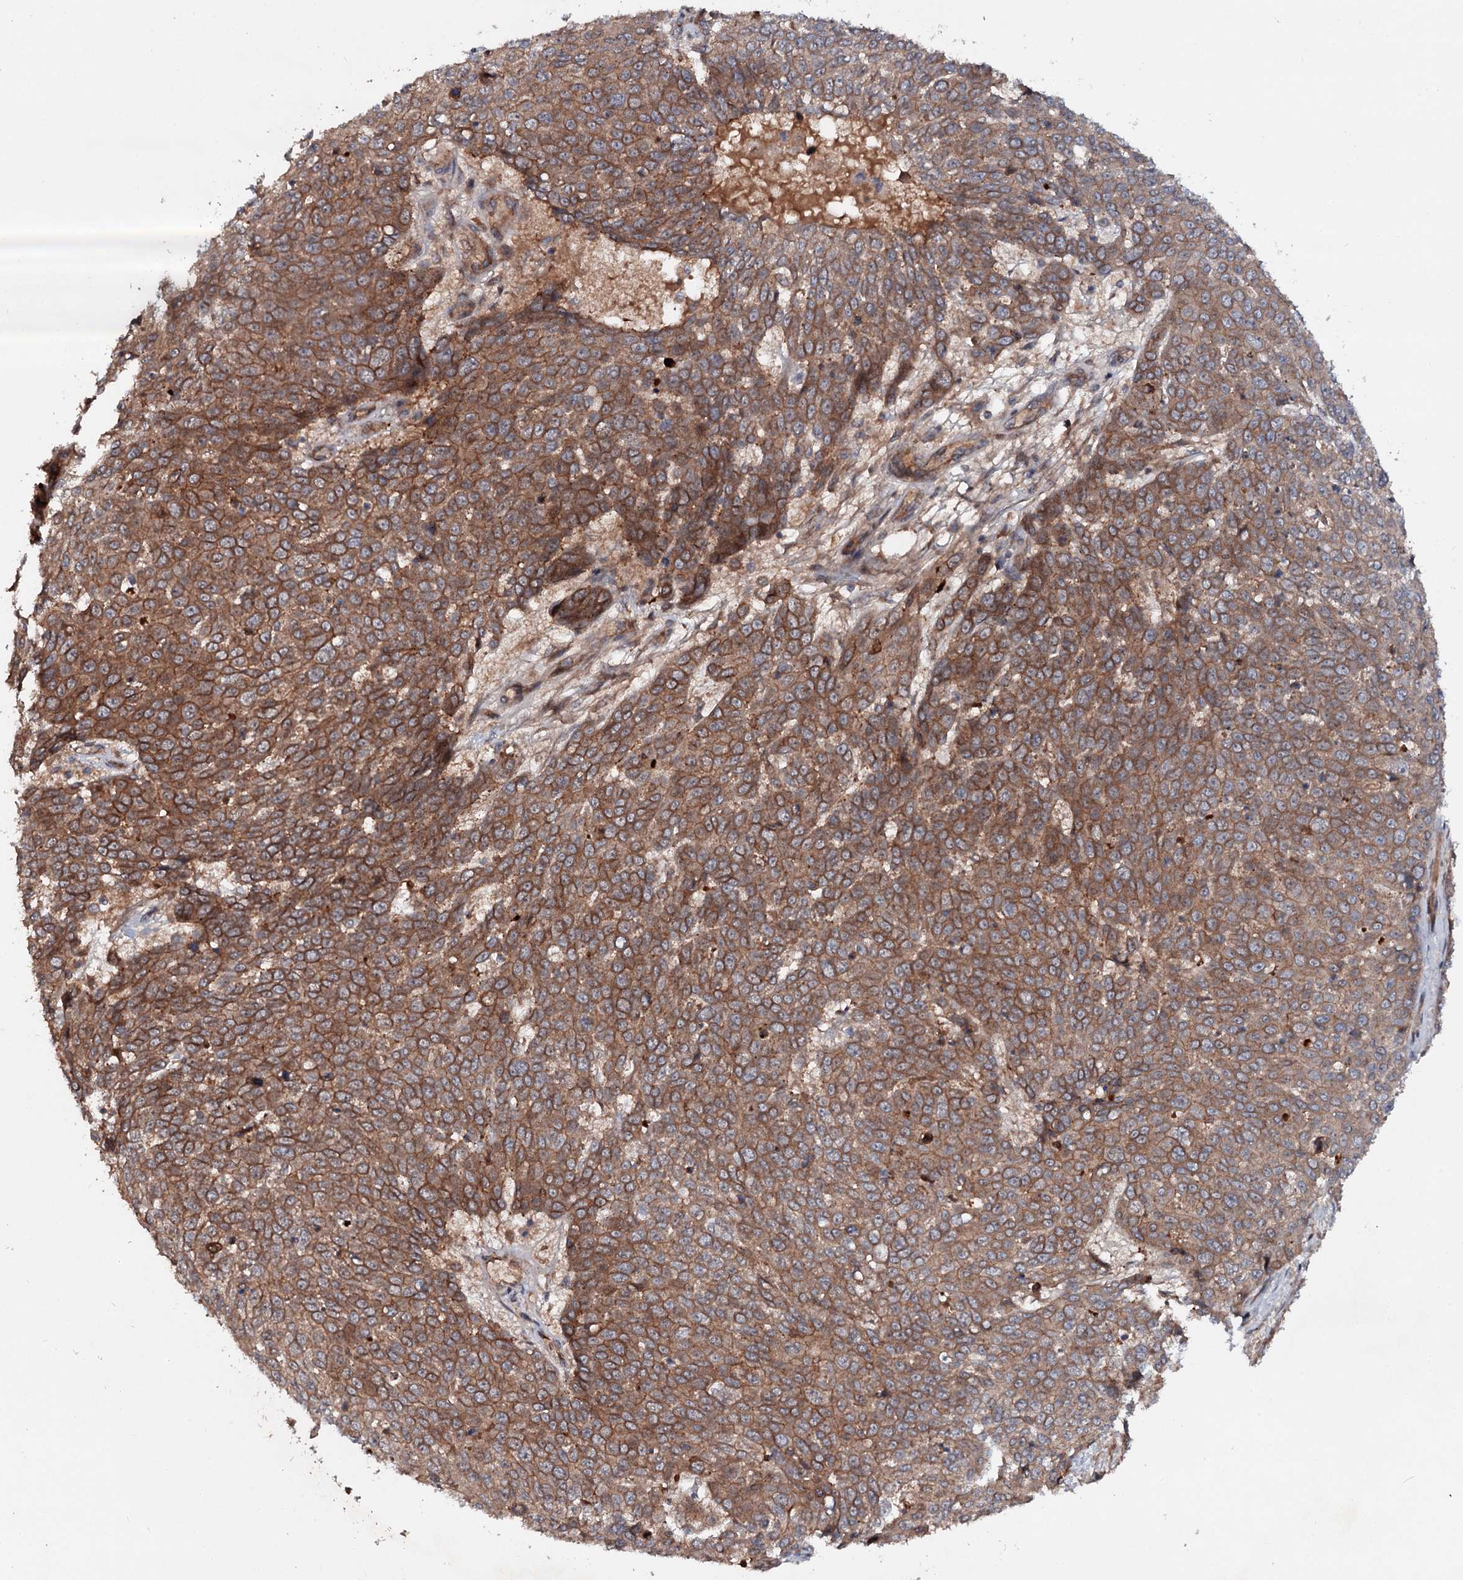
{"staining": {"intensity": "moderate", "quantity": ">75%", "location": "cytoplasmic/membranous"}, "tissue": "skin cancer", "cell_type": "Tumor cells", "image_type": "cancer", "snomed": [{"axis": "morphology", "description": "Squamous cell carcinoma, NOS"}, {"axis": "topography", "description": "Skin"}], "caption": "A brown stain labels moderate cytoplasmic/membranous staining of a protein in skin cancer tumor cells.", "gene": "ADGRG4", "patient": {"sex": "male", "age": 71}}